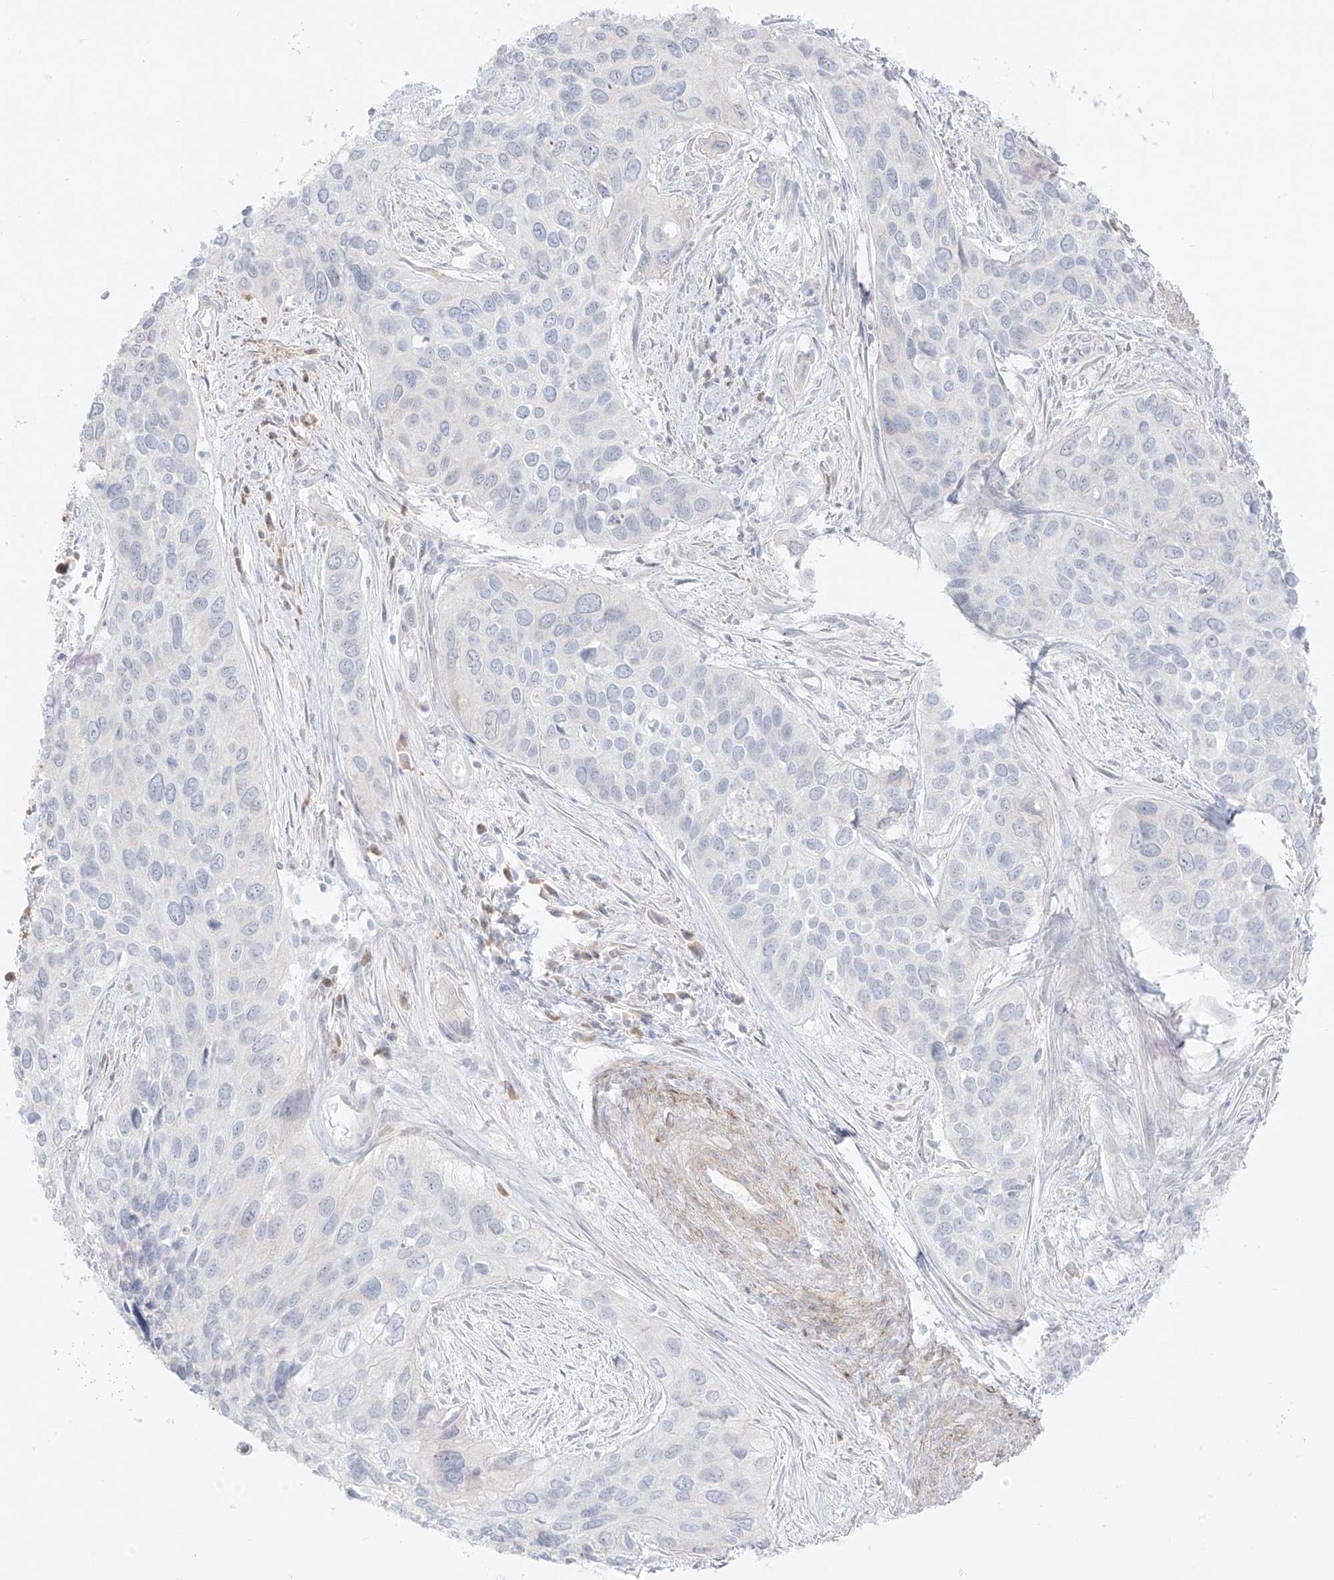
{"staining": {"intensity": "negative", "quantity": "none", "location": "none"}, "tissue": "cervical cancer", "cell_type": "Tumor cells", "image_type": "cancer", "snomed": [{"axis": "morphology", "description": "Squamous cell carcinoma, NOS"}, {"axis": "topography", "description": "Cervix"}], "caption": "This is an immunohistochemistry (IHC) histopathology image of cervical squamous cell carcinoma. There is no positivity in tumor cells.", "gene": "C11orf87", "patient": {"sex": "female", "age": 55}}